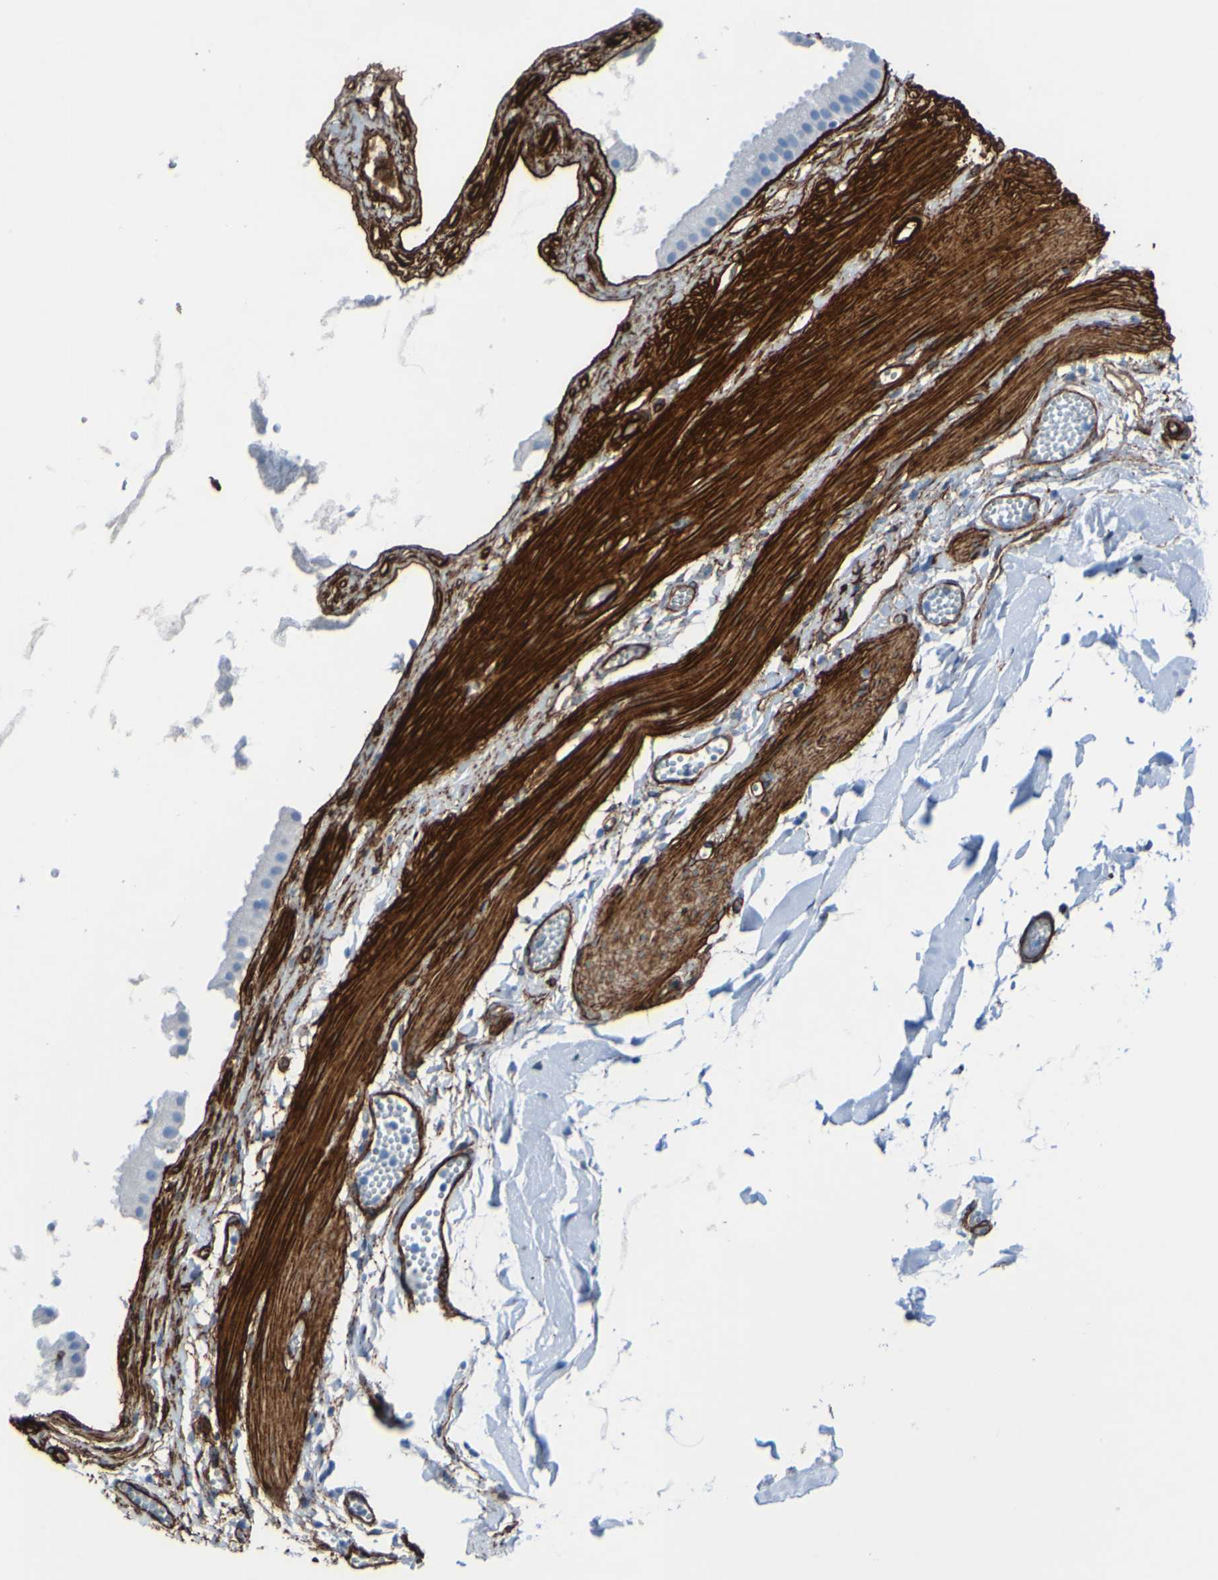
{"staining": {"intensity": "strong", "quantity": ">75%", "location": "cytoplasmic/membranous"}, "tissue": "gallbladder", "cell_type": "Glandular cells", "image_type": "normal", "snomed": [{"axis": "morphology", "description": "Normal tissue, NOS"}, {"axis": "topography", "description": "Gallbladder"}], "caption": "Unremarkable gallbladder demonstrates strong cytoplasmic/membranous expression in about >75% of glandular cells (brown staining indicates protein expression, while blue staining denotes nuclei)..", "gene": "COL4A2", "patient": {"sex": "female", "age": 64}}